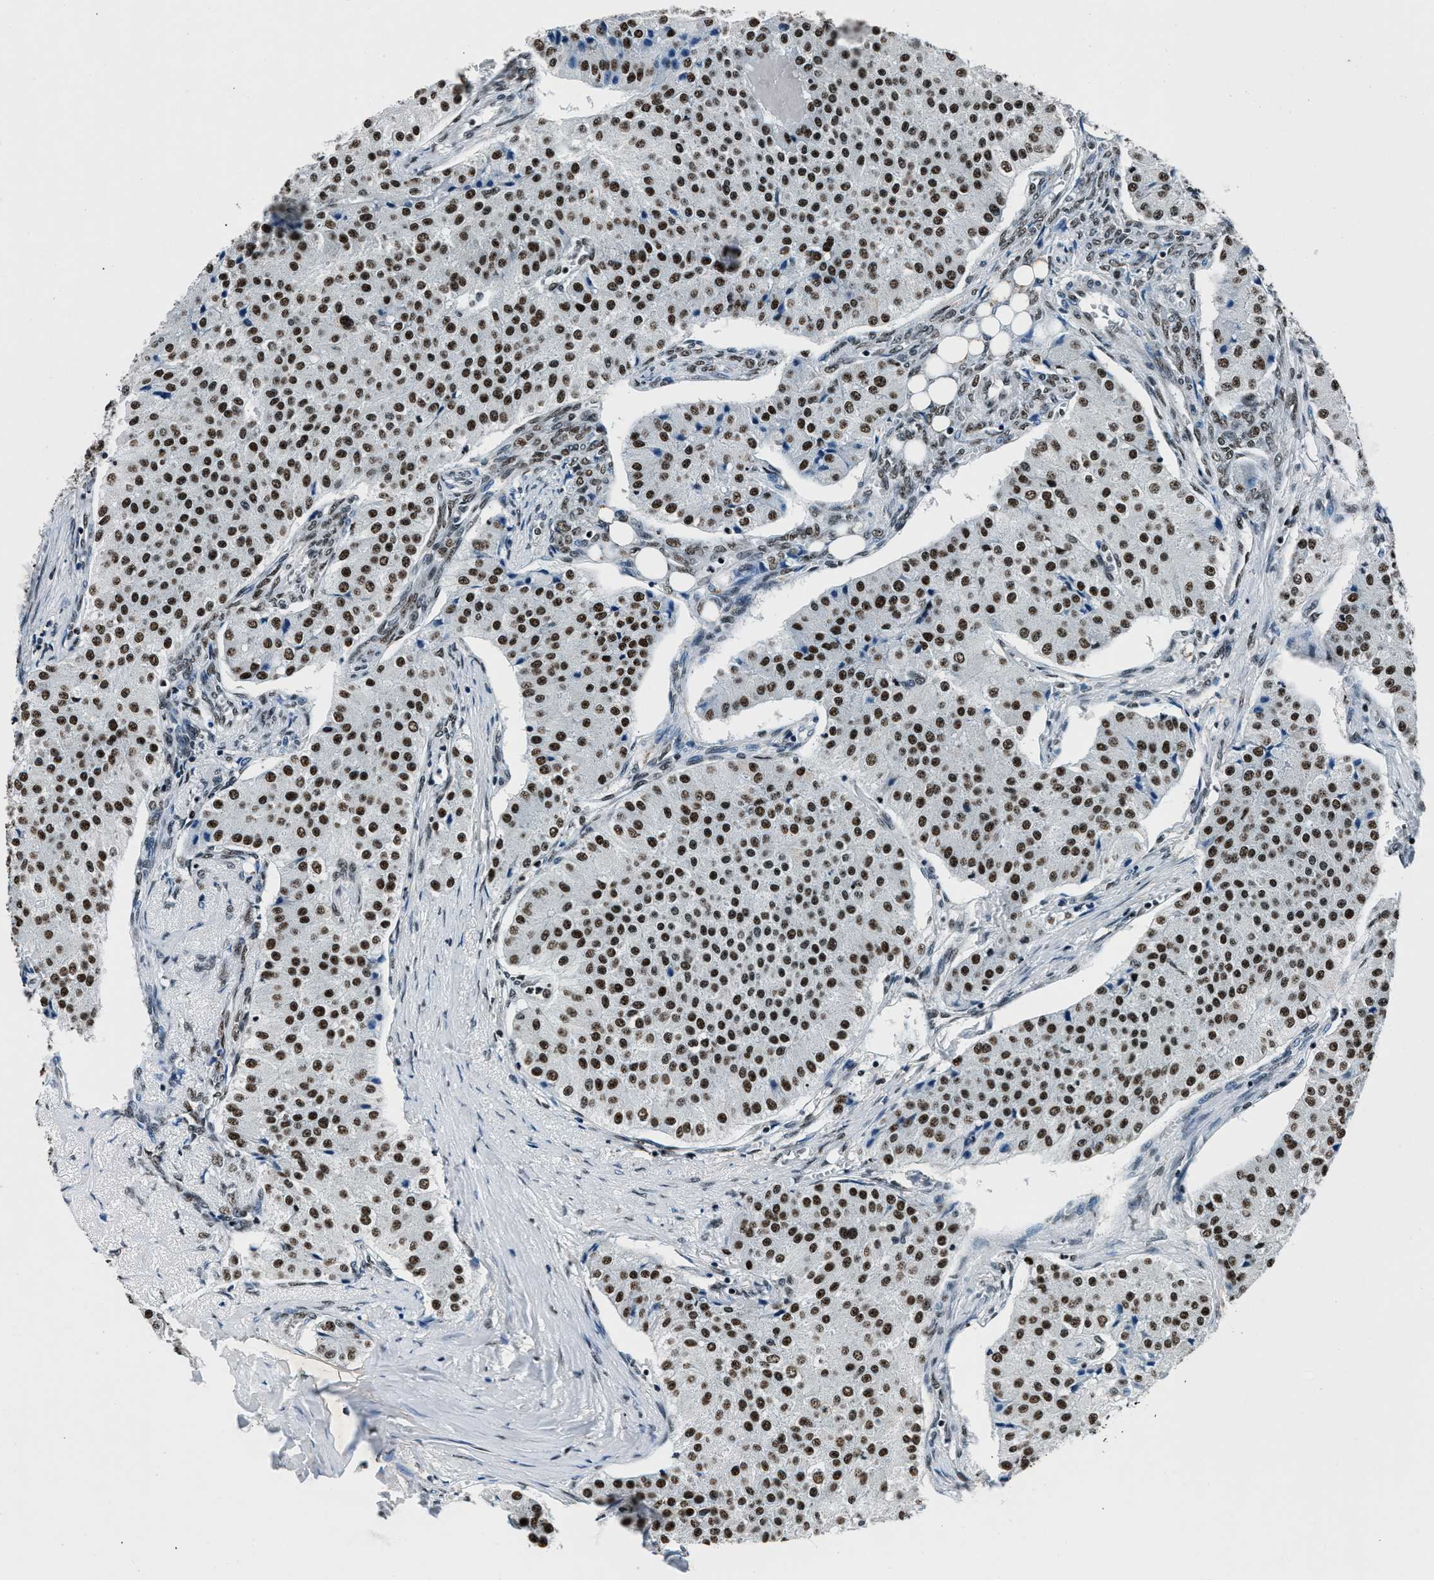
{"staining": {"intensity": "strong", "quantity": ">75%", "location": "nuclear"}, "tissue": "carcinoid", "cell_type": "Tumor cells", "image_type": "cancer", "snomed": [{"axis": "morphology", "description": "Carcinoid, malignant, NOS"}, {"axis": "topography", "description": "Colon"}], "caption": "The immunohistochemical stain labels strong nuclear expression in tumor cells of carcinoid (malignant) tissue. The protein is shown in brown color, while the nuclei are stained blue.", "gene": "PRRC2B", "patient": {"sex": "female", "age": 52}}